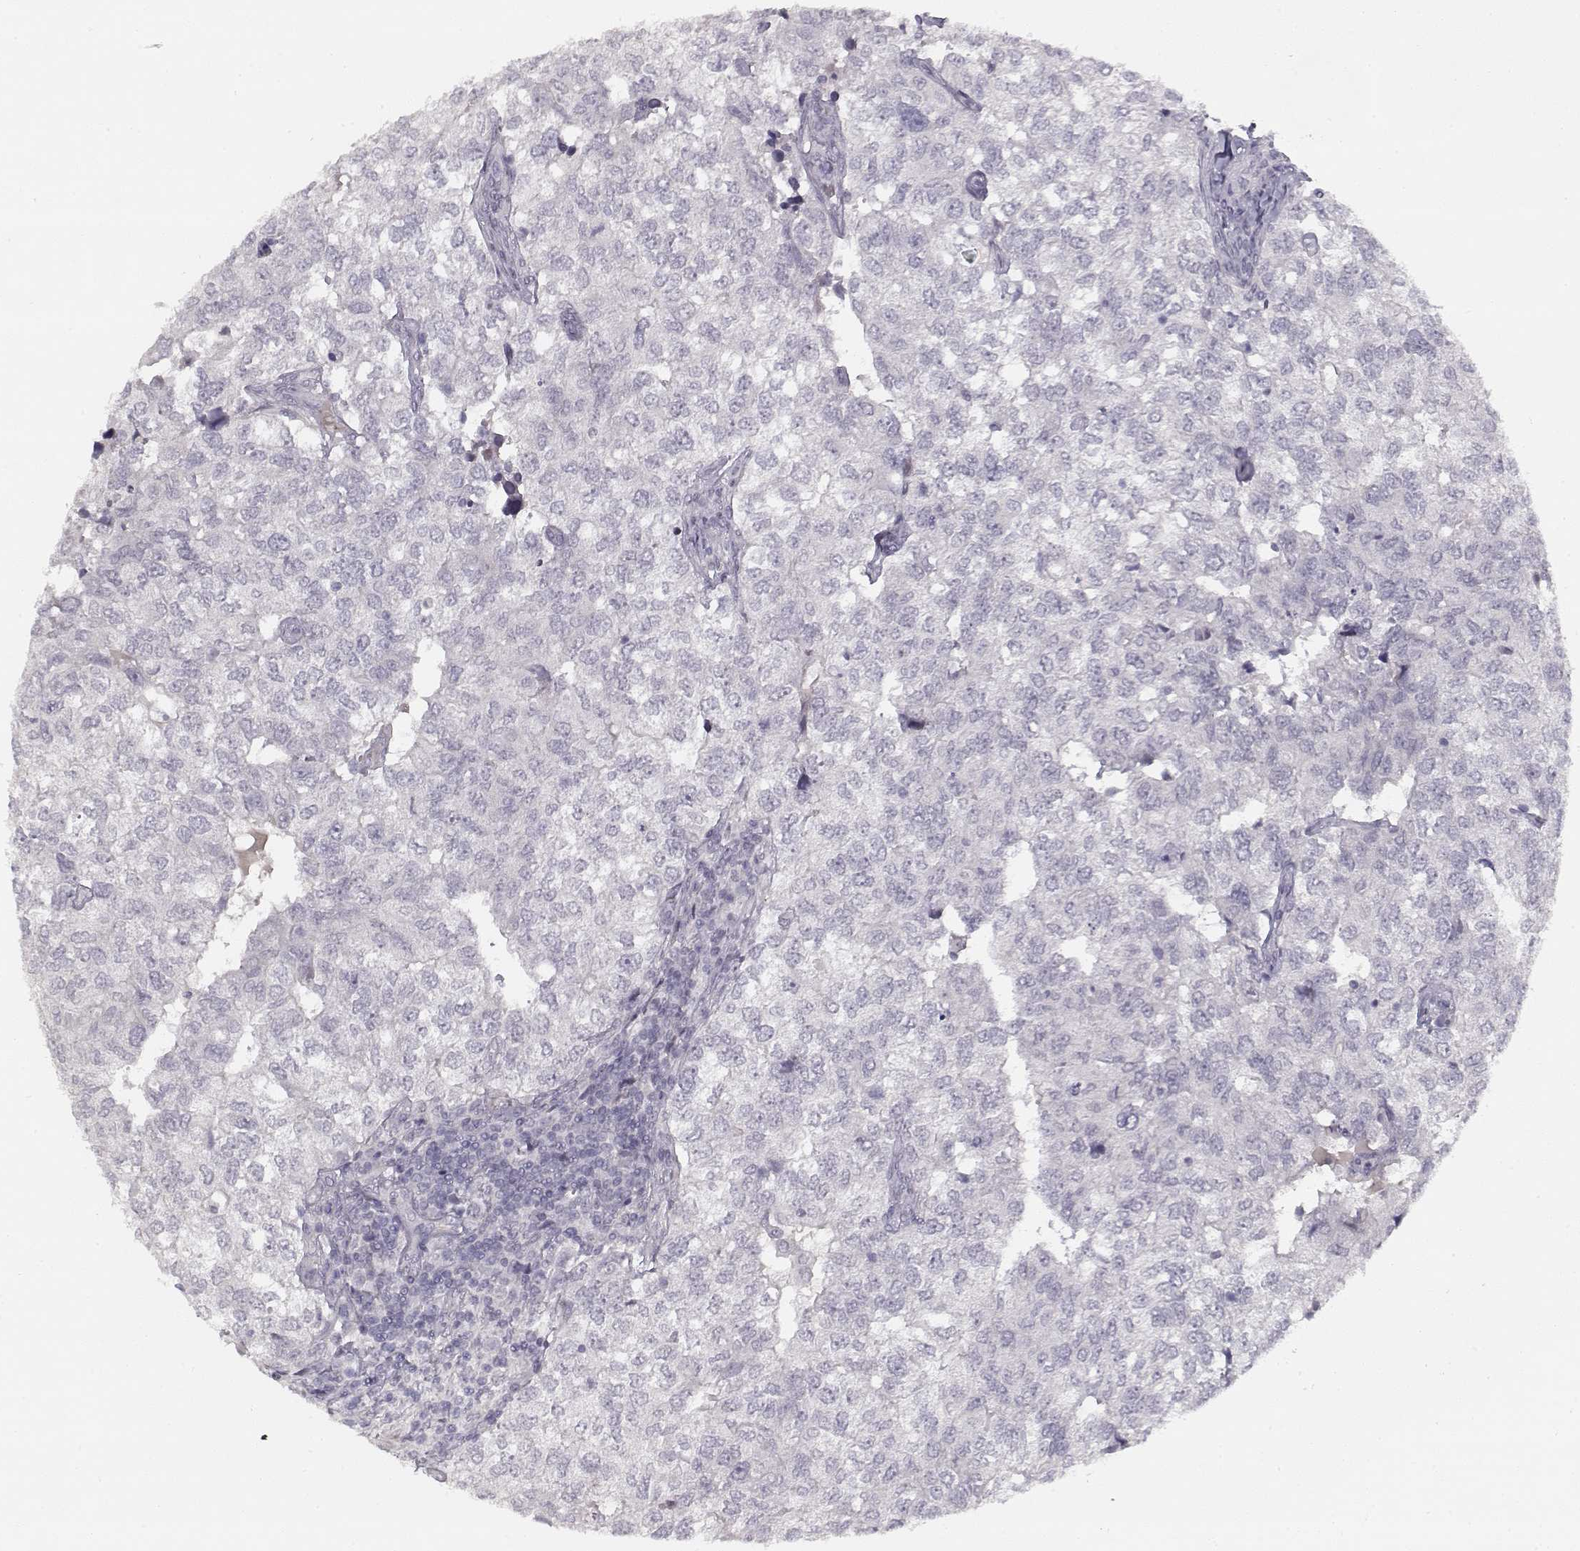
{"staining": {"intensity": "negative", "quantity": "none", "location": "none"}, "tissue": "breast cancer", "cell_type": "Tumor cells", "image_type": "cancer", "snomed": [{"axis": "morphology", "description": "Duct carcinoma"}, {"axis": "topography", "description": "Breast"}], "caption": "DAB (3,3'-diaminobenzidine) immunohistochemical staining of breast intraductal carcinoma exhibits no significant positivity in tumor cells.", "gene": "SNCA", "patient": {"sex": "female", "age": 30}}